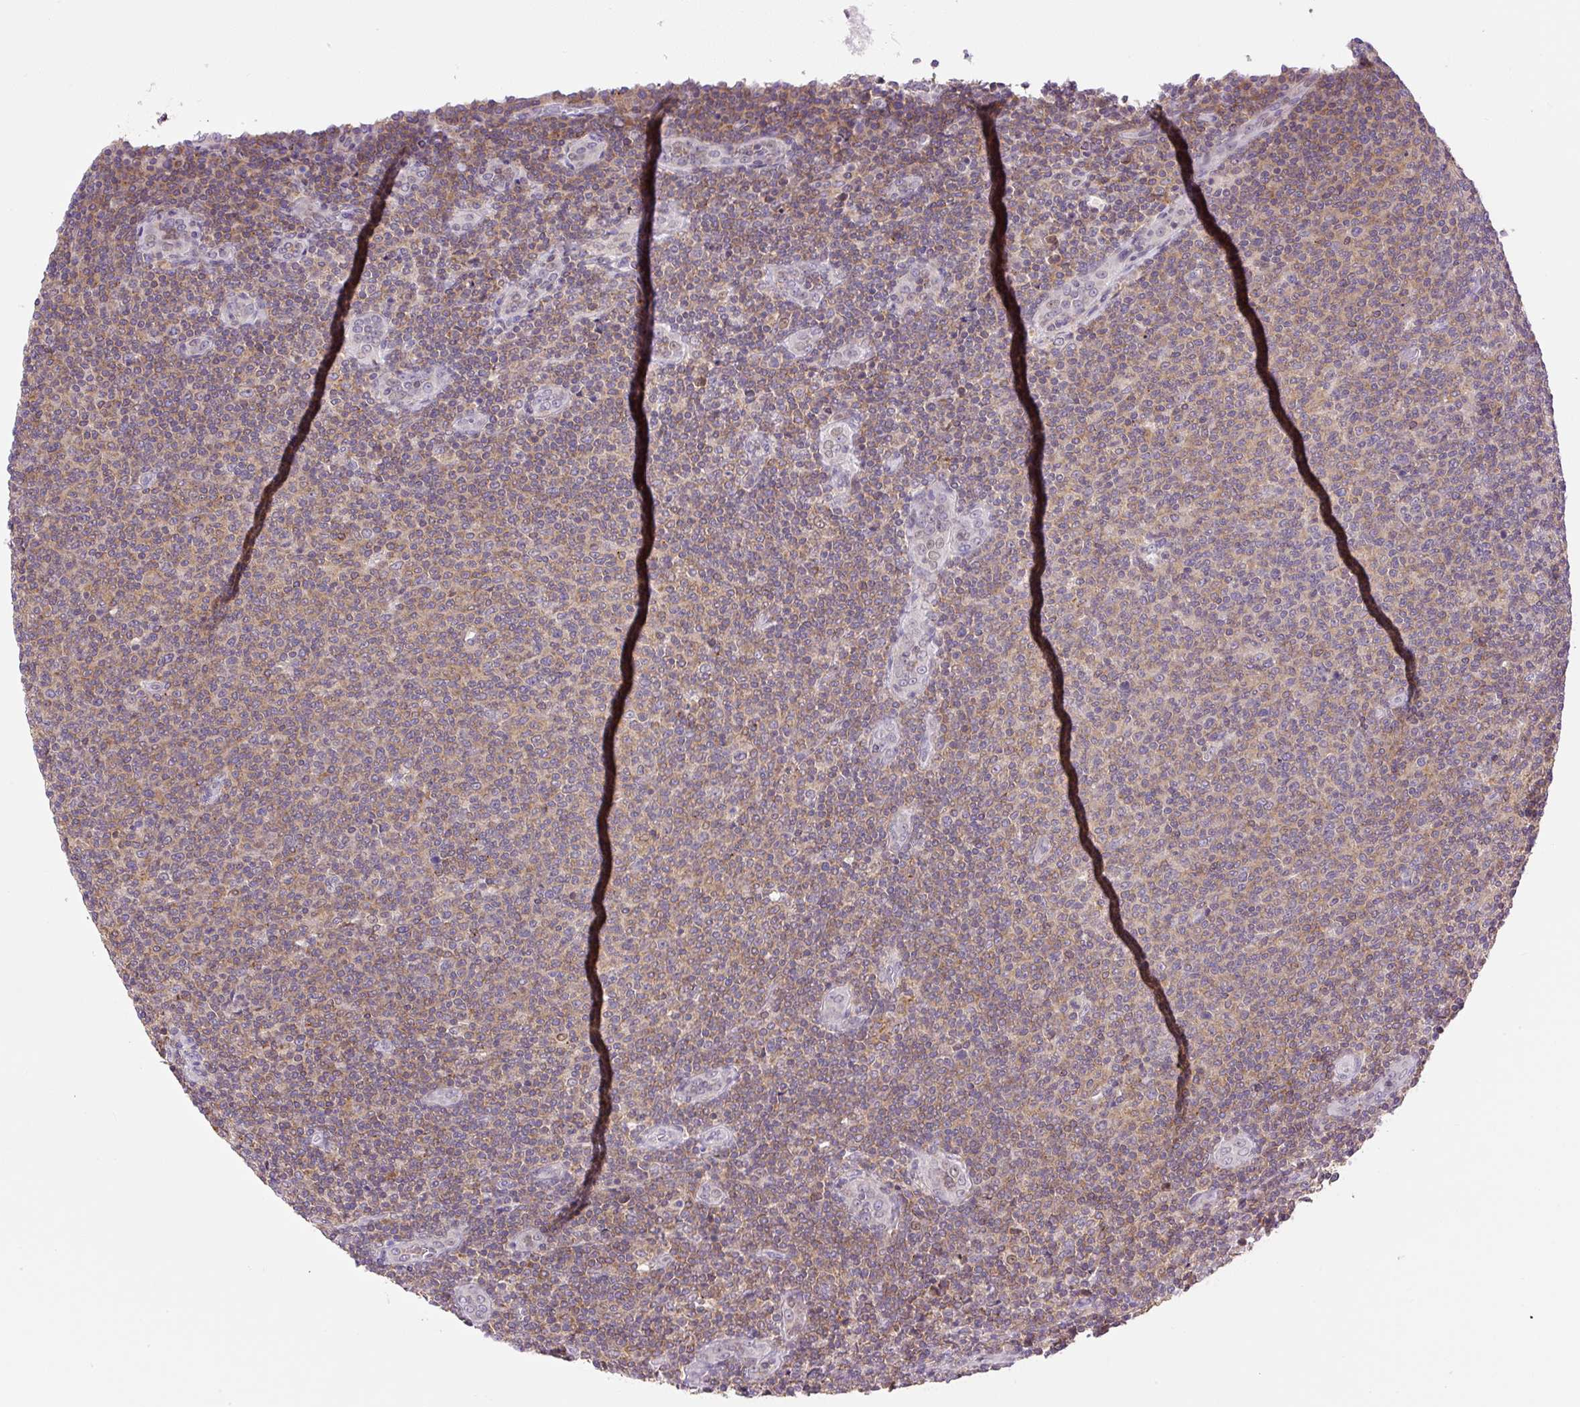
{"staining": {"intensity": "moderate", "quantity": ">75%", "location": "cytoplasmic/membranous"}, "tissue": "lymphoma", "cell_type": "Tumor cells", "image_type": "cancer", "snomed": [{"axis": "morphology", "description": "Malignant lymphoma, non-Hodgkin's type, Low grade"}, {"axis": "topography", "description": "Lymph node"}], "caption": "About >75% of tumor cells in malignant lymphoma, non-Hodgkin's type (low-grade) demonstrate moderate cytoplasmic/membranous protein expression as visualized by brown immunohistochemical staining.", "gene": "CARD11", "patient": {"sex": "male", "age": 66}}